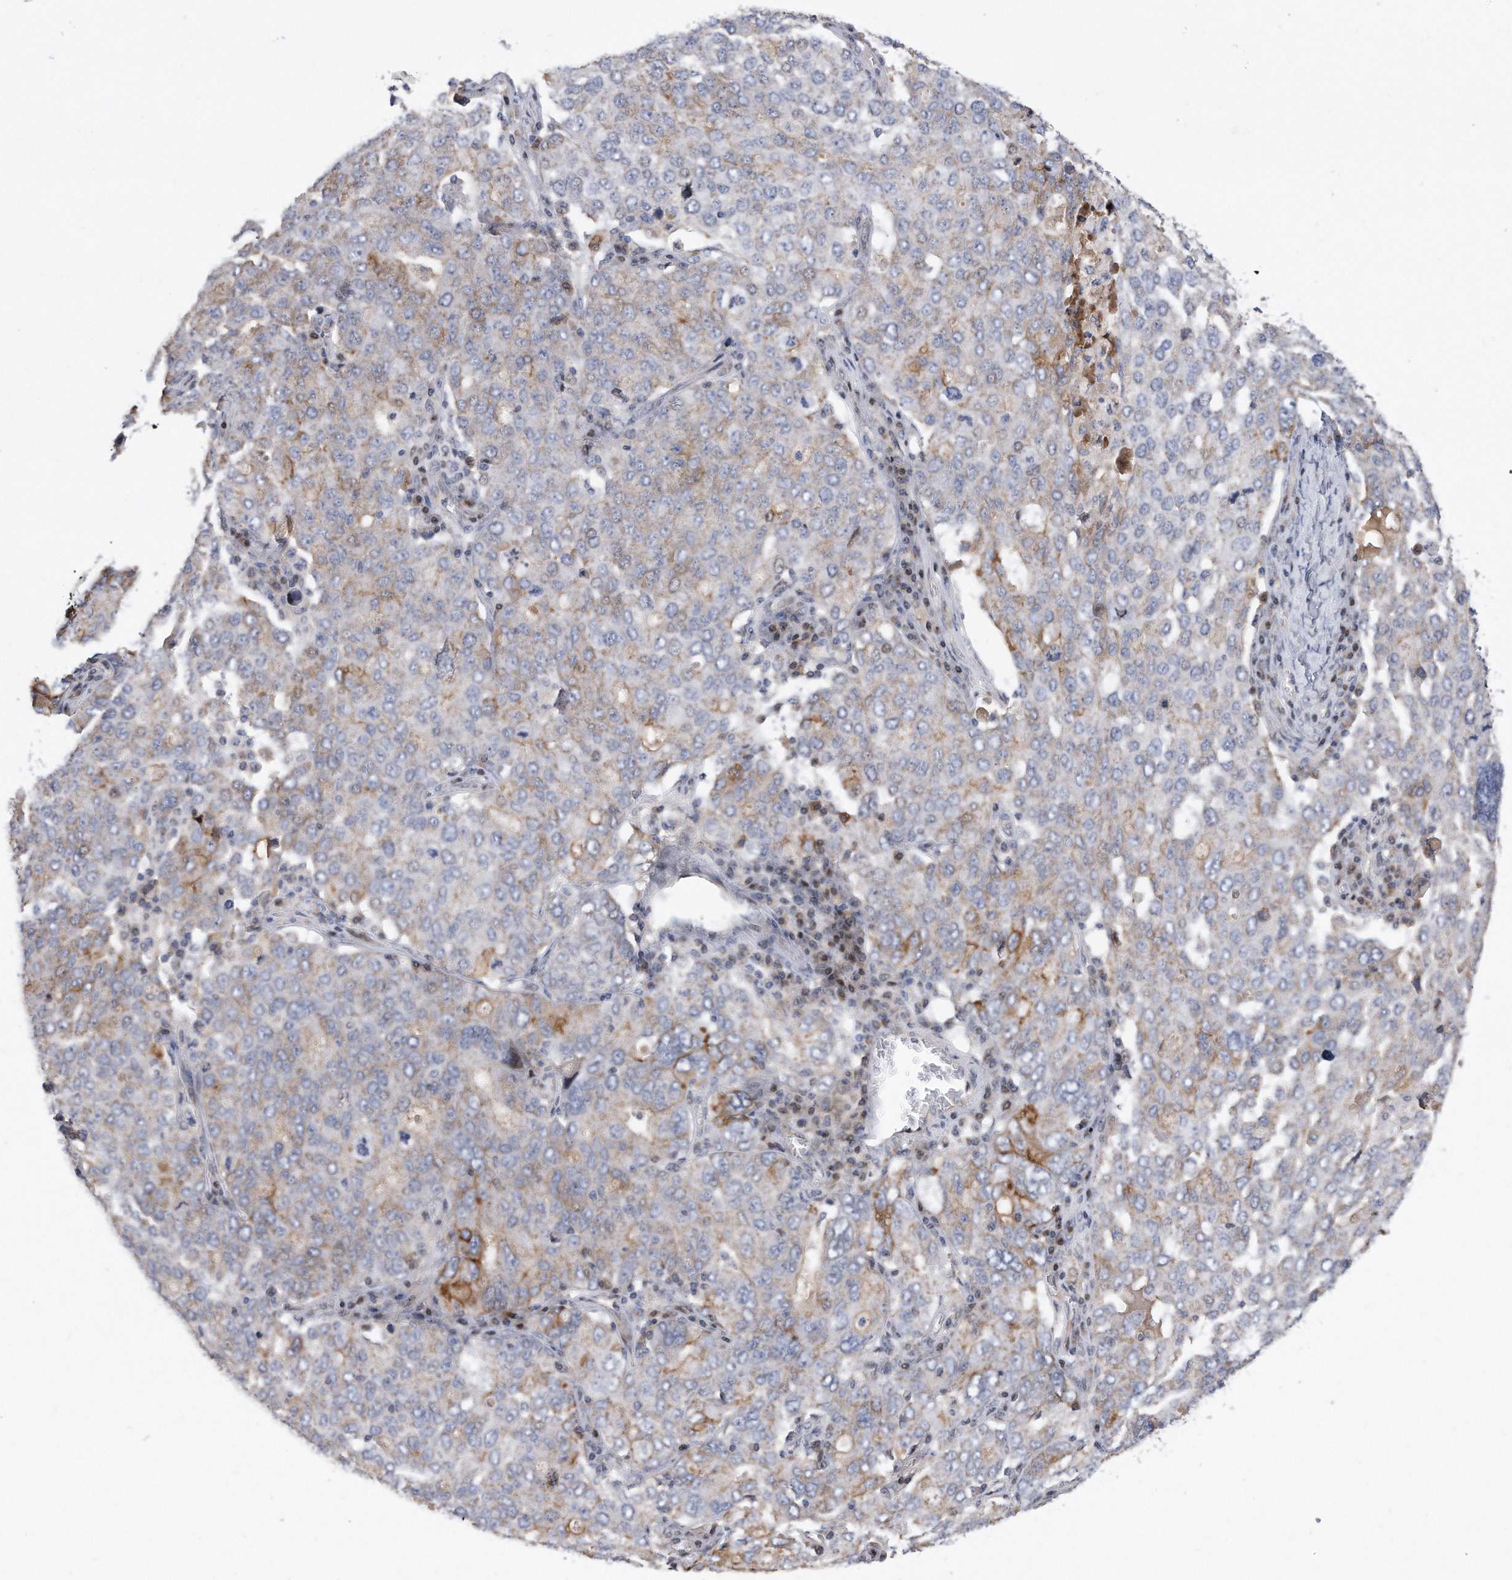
{"staining": {"intensity": "moderate", "quantity": "<25%", "location": "cytoplasmic/membranous"}, "tissue": "ovarian cancer", "cell_type": "Tumor cells", "image_type": "cancer", "snomed": [{"axis": "morphology", "description": "Carcinoma, endometroid"}, {"axis": "topography", "description": "Ovary"}], "caption": "Human ovarian cancer (endometroid carcinoma) stained with a brown dye reveals moderate cytoplasmic/membranous positive expression in about <25% of tumor cells.", "gene": "CDH12", "patient": {"sex": "female", "age": 62}}